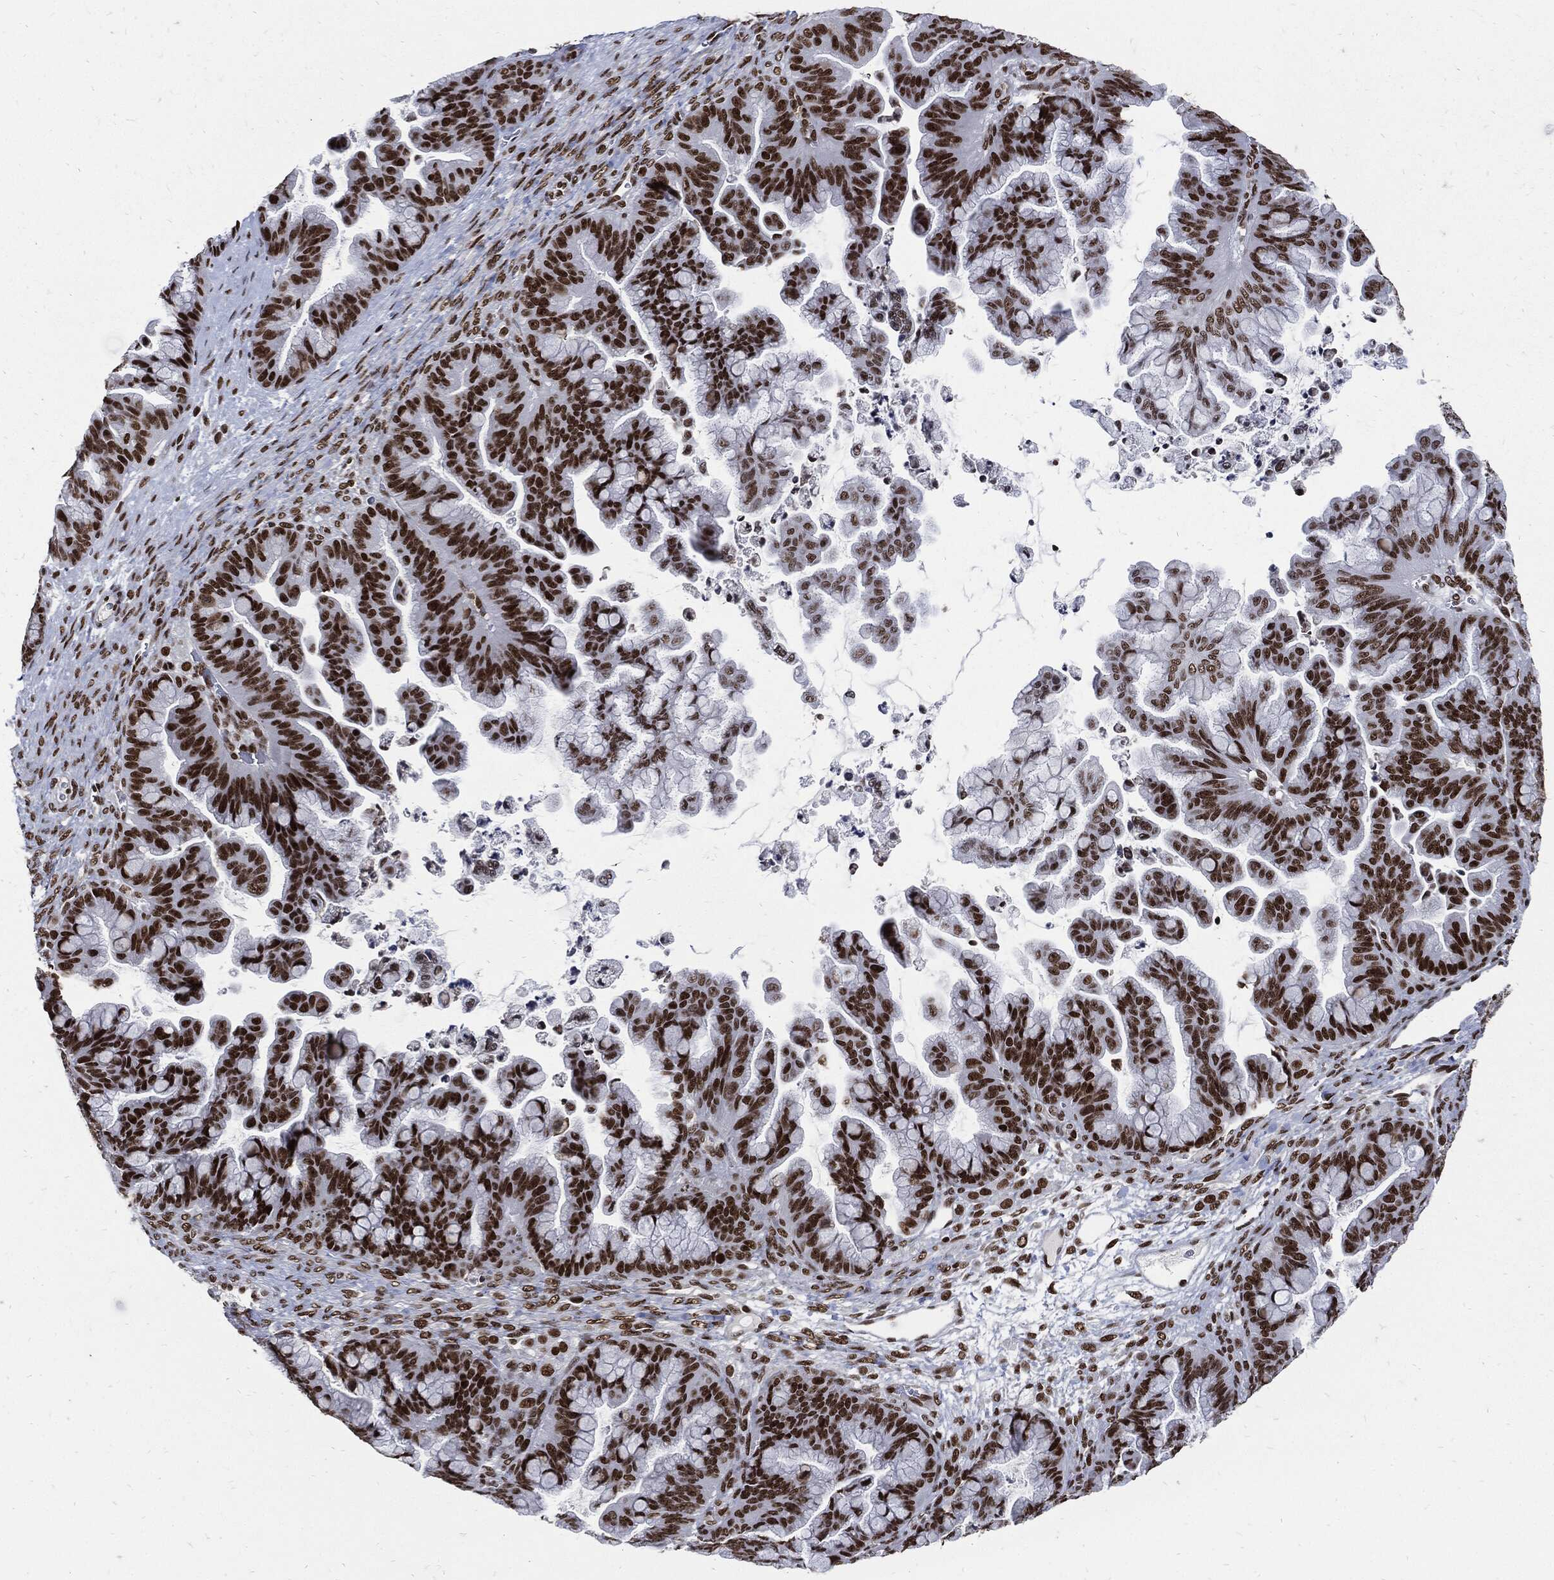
{"staining": {"intensity": "strong", "quantity": ">75%", "location": "nuclear"}, "tissue": "ovarian cancer", "cell_type": "Tumor cells", "image_type": "cancer", "snomed": [{"axis": "morphology", "description": "Cystadenocarcinoma, mucinous, NOS"}, {"axis": "topography", "description": "Ovary"}], "caption": "A high-resolution histopathology image shows immunohistochemistry (IHC) staining of ovarian mucinous cystadenocarcinoma, which demonstrates strong nuclear positivity in approximately >75% of tumor cells.", "gene": "TERF2", "patient": {"sex": "female", "age": 67}}